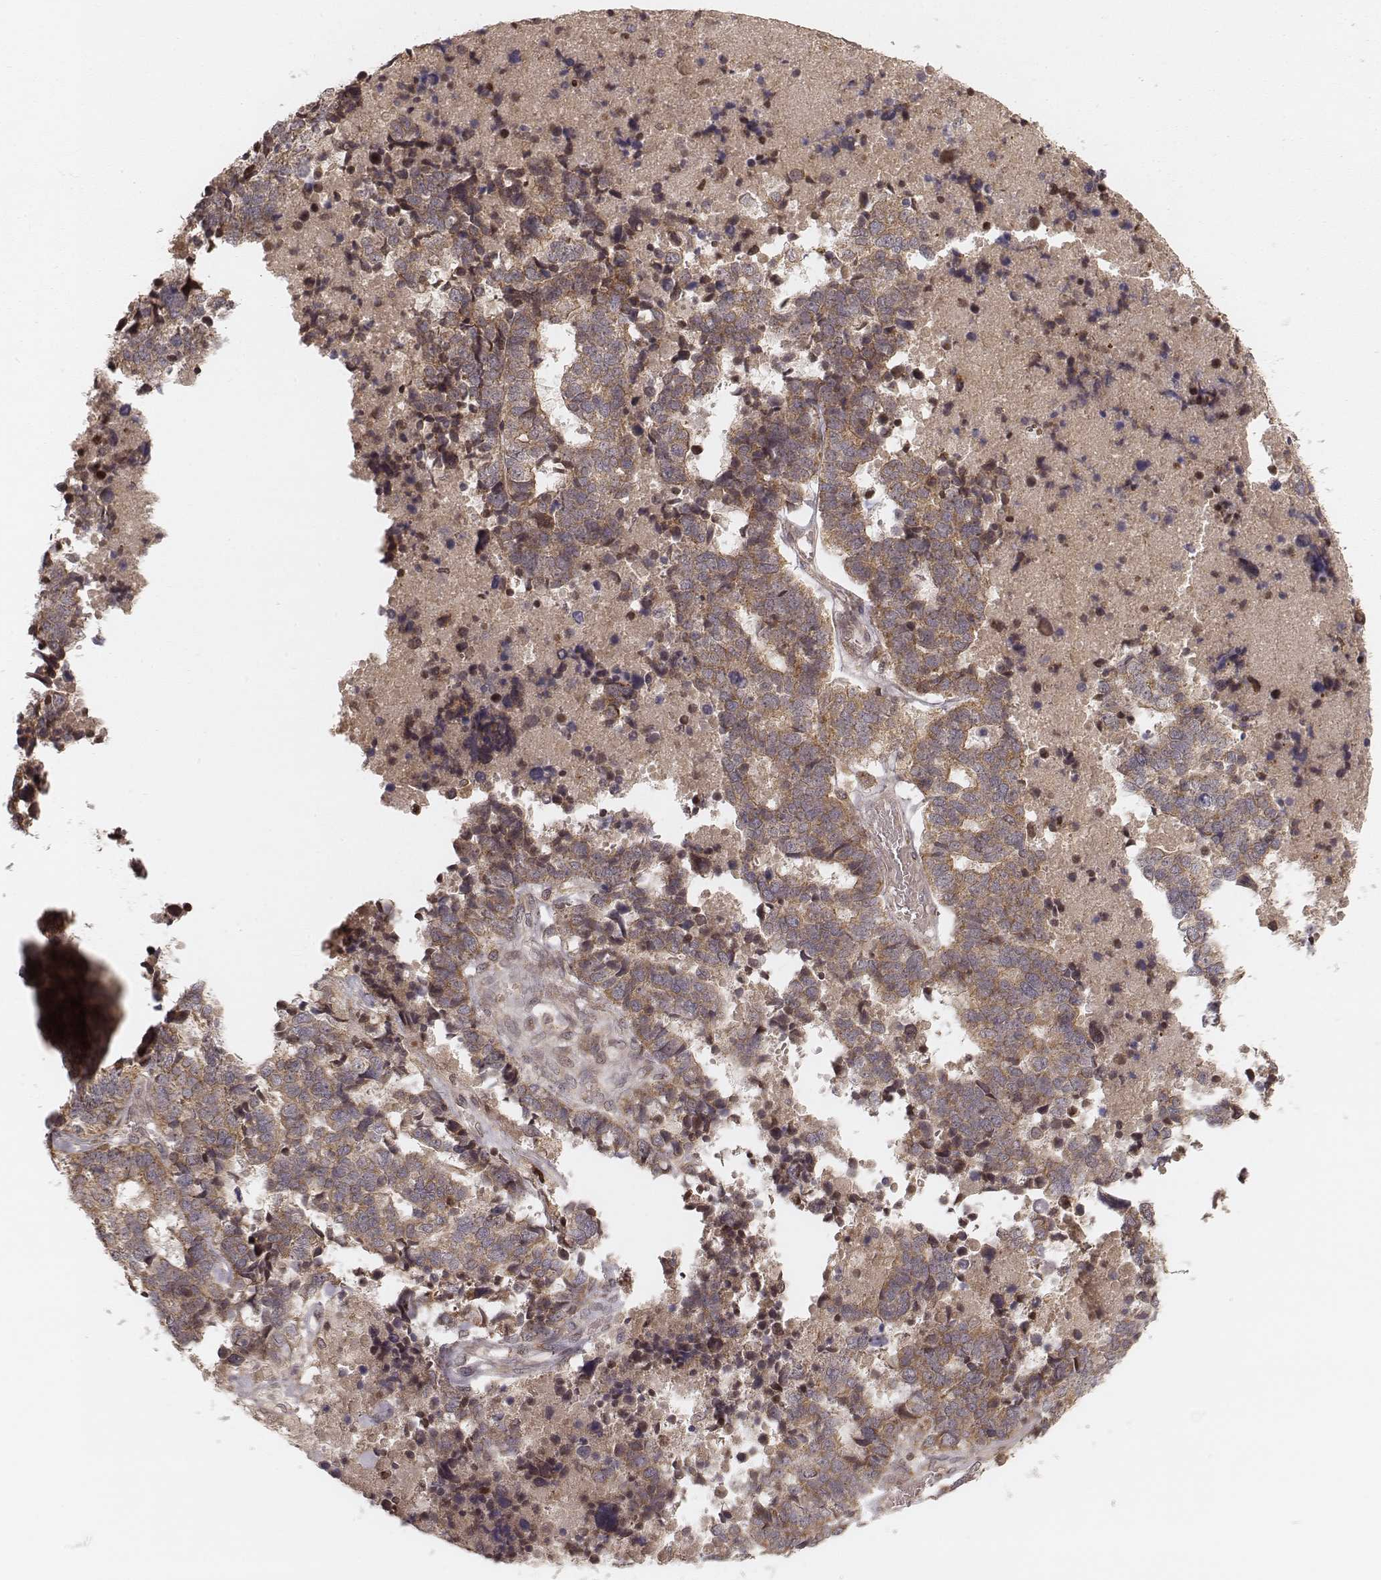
{"staining": {"intensity": "moderate", "quantity": ">75%", "location": "cytoplasmic/membranous"}, "tissue": "stomach cancer", "cell_type": "Tumor cells", "image_type": "cancer", "snomed": [{"axis": "morphology", "description": "Adenocarcinoma, NOS"}, {"axis": "topography", "description": "Stomach"}], "caption": "A photomicrograph of adenocarcinoma (stomach) stained for a protein displays moderate cytoplasmic/membranous brown staining in tumor cells.", "gene": "MYO19", "patient": {"sex": "male", "age": 69}}